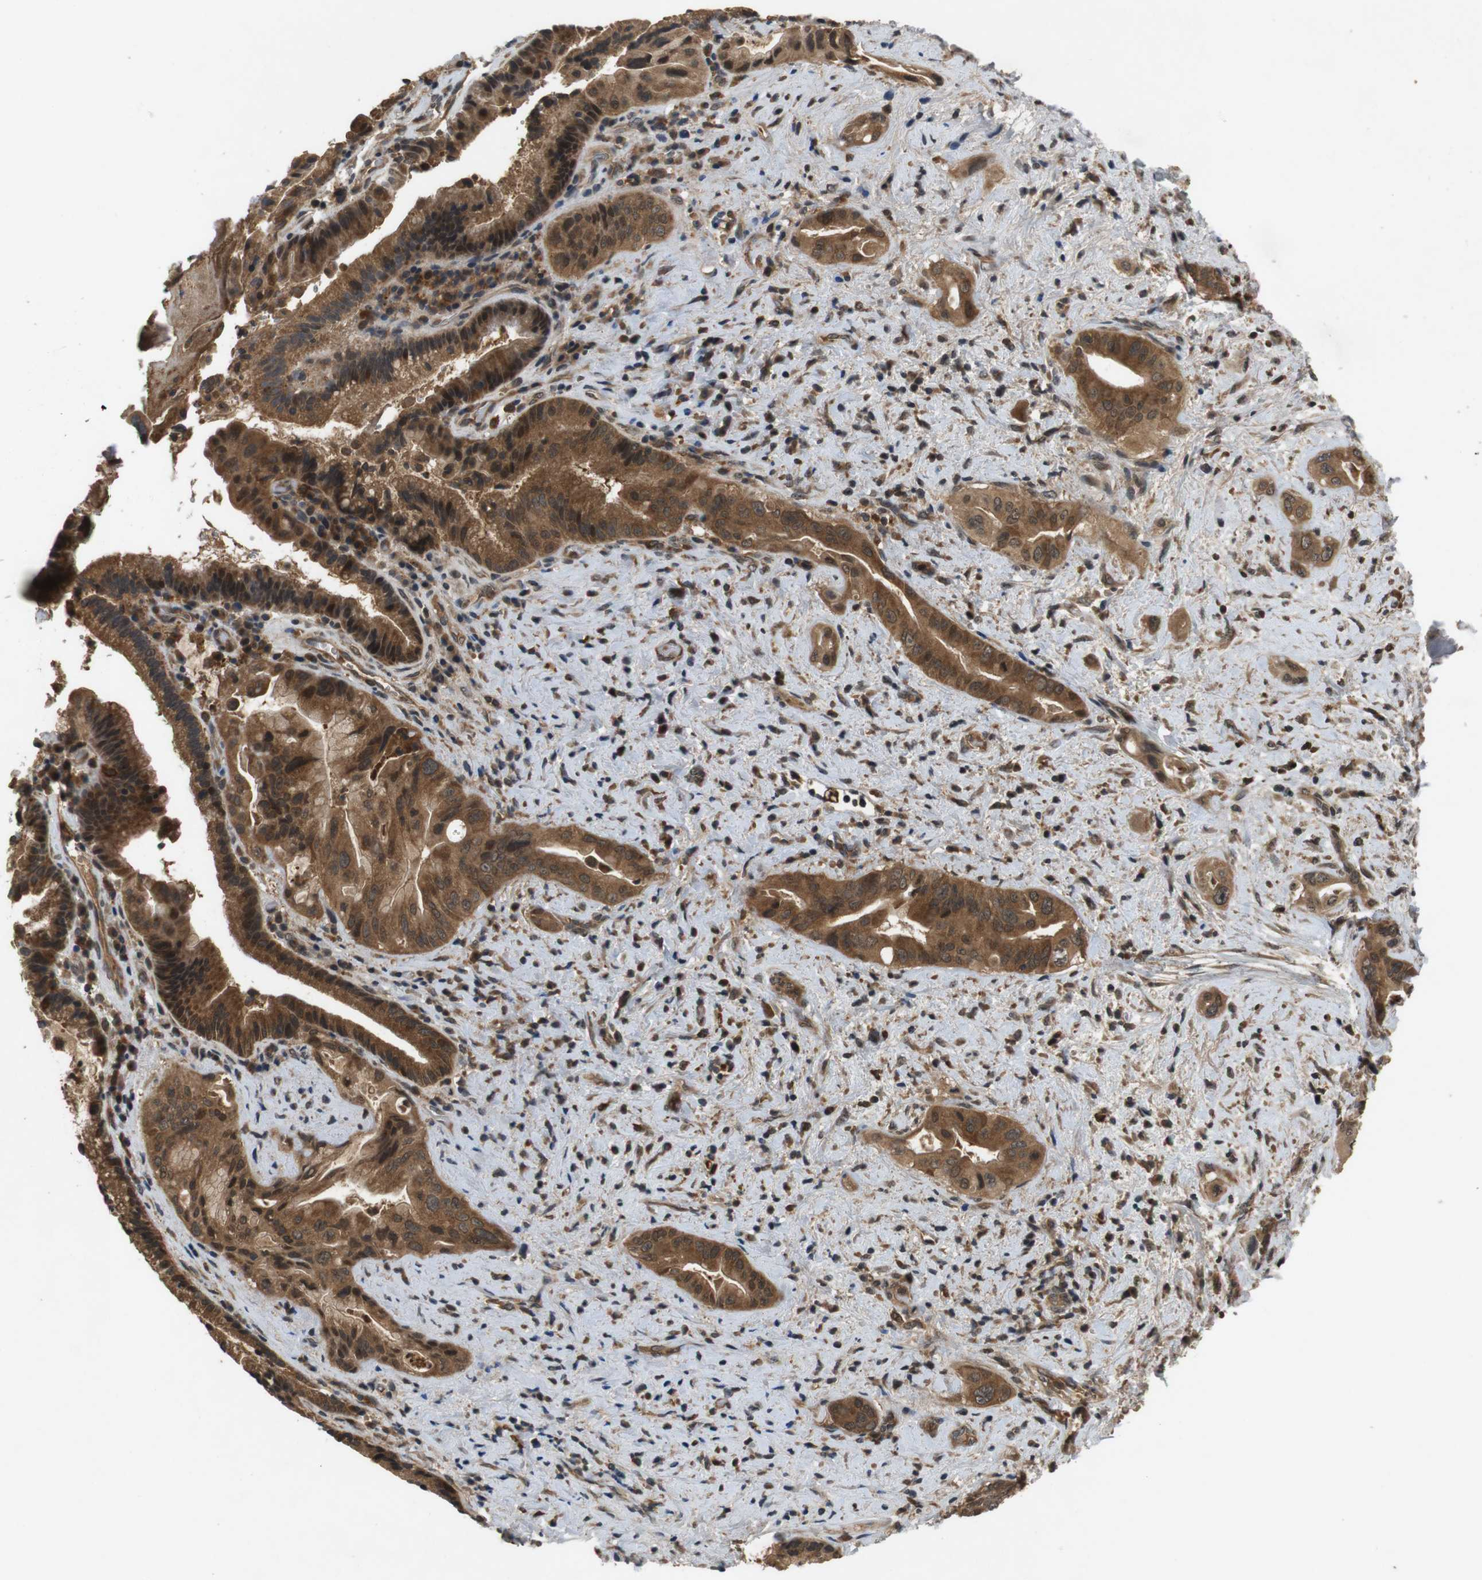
{"staining": {"intensity": "moderate", "quantity": ">75%", "location": "cytoplasmic/membranous"}, "tissue": "pancreatic cancer", "cell_type": "Tumor cells", "image_type": "cancer", "snomed": [{"axis": "morphology", "description": "Adenocarcinoma, NOS"}, {"axis": "topography", "description": "Pancreas"}], "caption": "The immunohistochemical stain labels moderate cytoplasmic/membranous staining in tumor cells of adenocarcinoma (pancreatic) tissue.", "gene": "NFKBIE", "patient": {"sex": "male", "age": 77}}